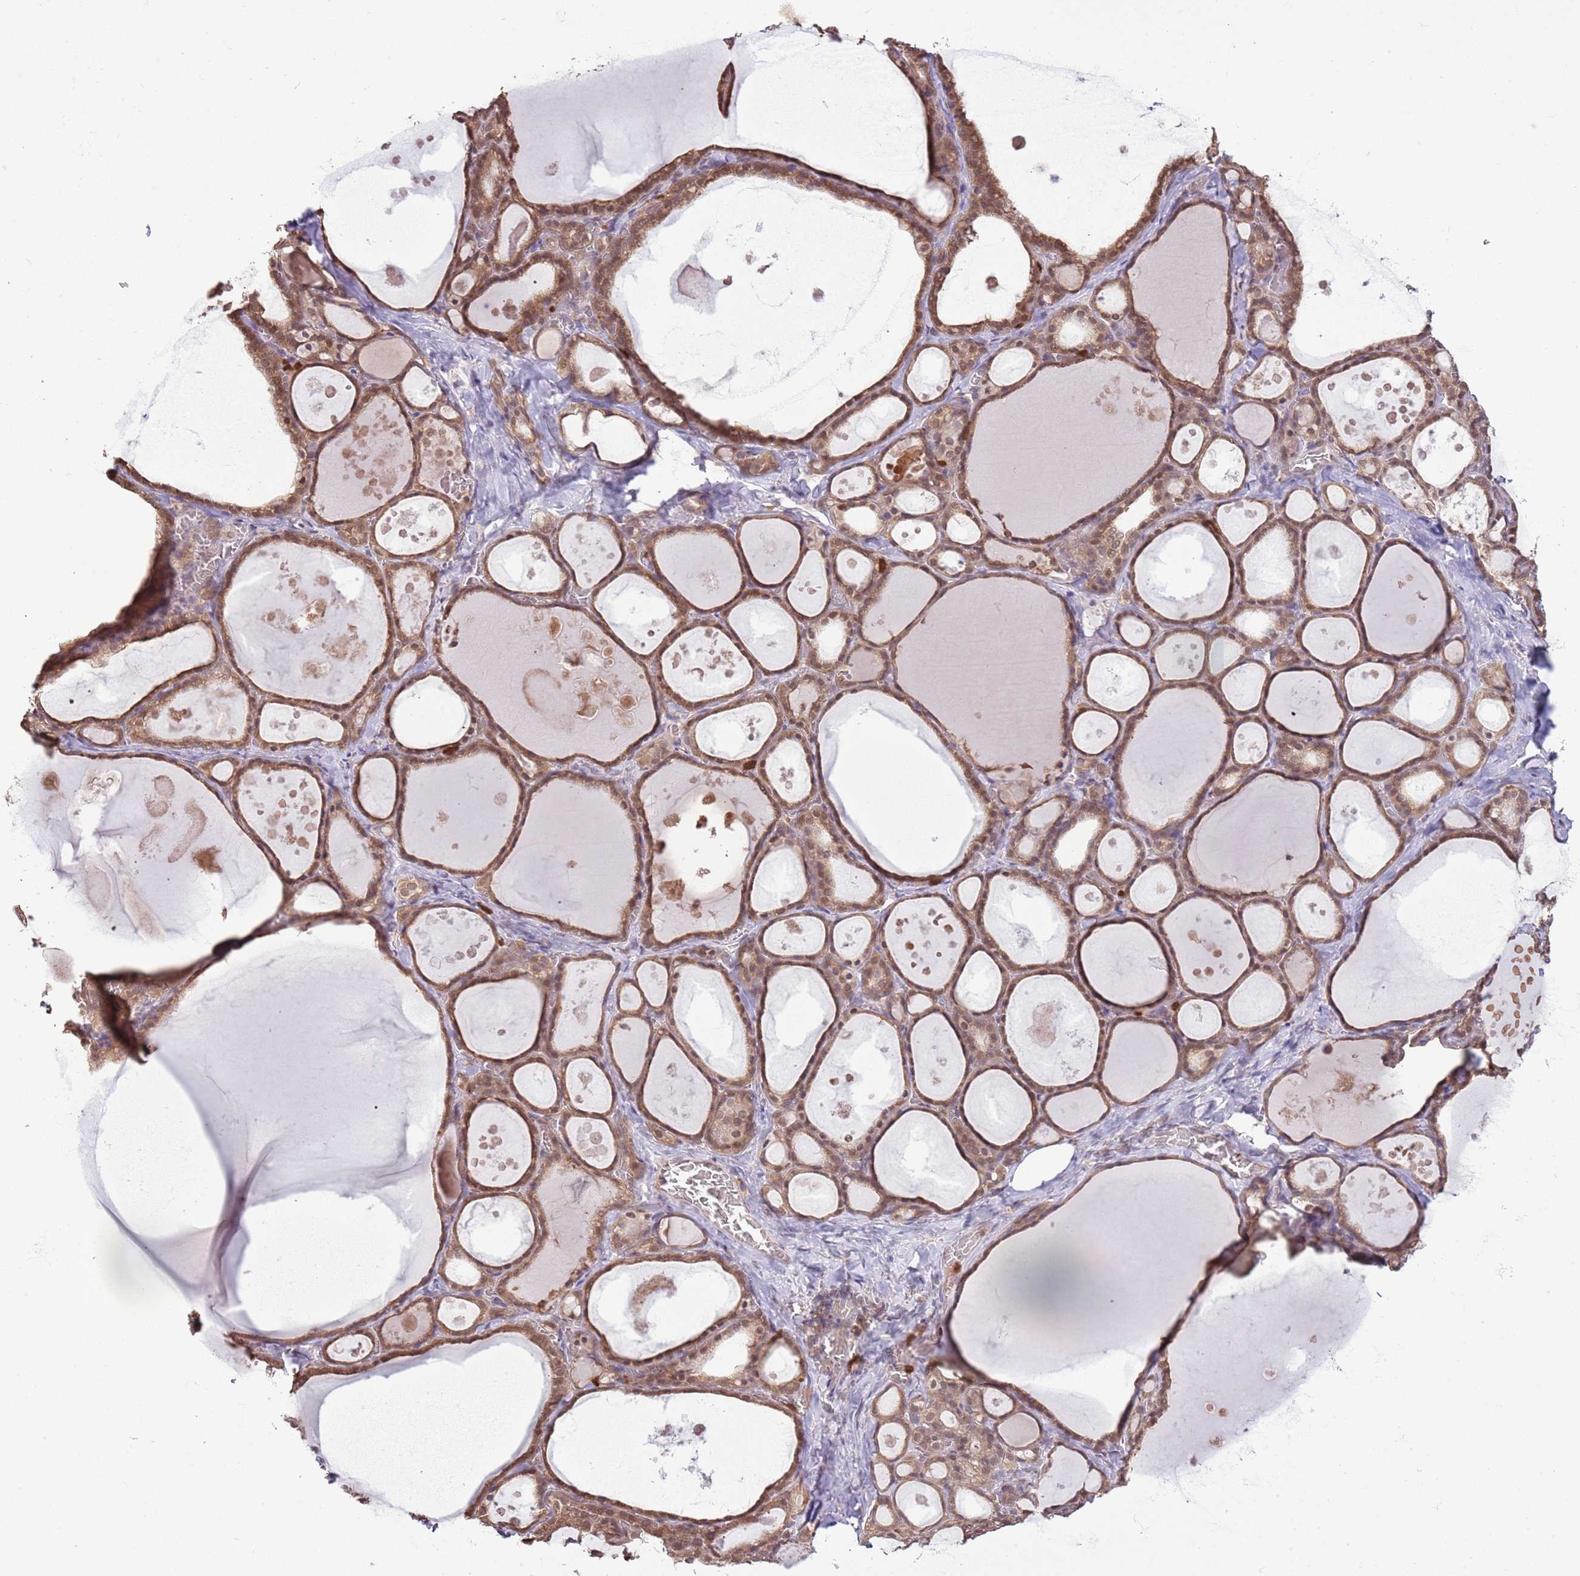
{"staining": {"intensity": "moderate", "quantity": ">75%", "location": "cytoplasmic/membranous,nuclear"}, "tissue": "thyroid gland", "cell_type": "Glandular cells", "image_type": "normal", "snomed": [{"axis": "morphology", "description": "Normal tissue, NOS"}, {"axis": "topography", "description": "Thyroid gland"}], "caption": "Immunohistochemistry (IHC) of benign human thyroid gland demonstrates medium levels of moderate cytoplasmic/membranous,nuclear positivity in approximately >75% of glandular cells.", "gene": "AMIGO1", "patient": {"sex": "male", "age": 56}}